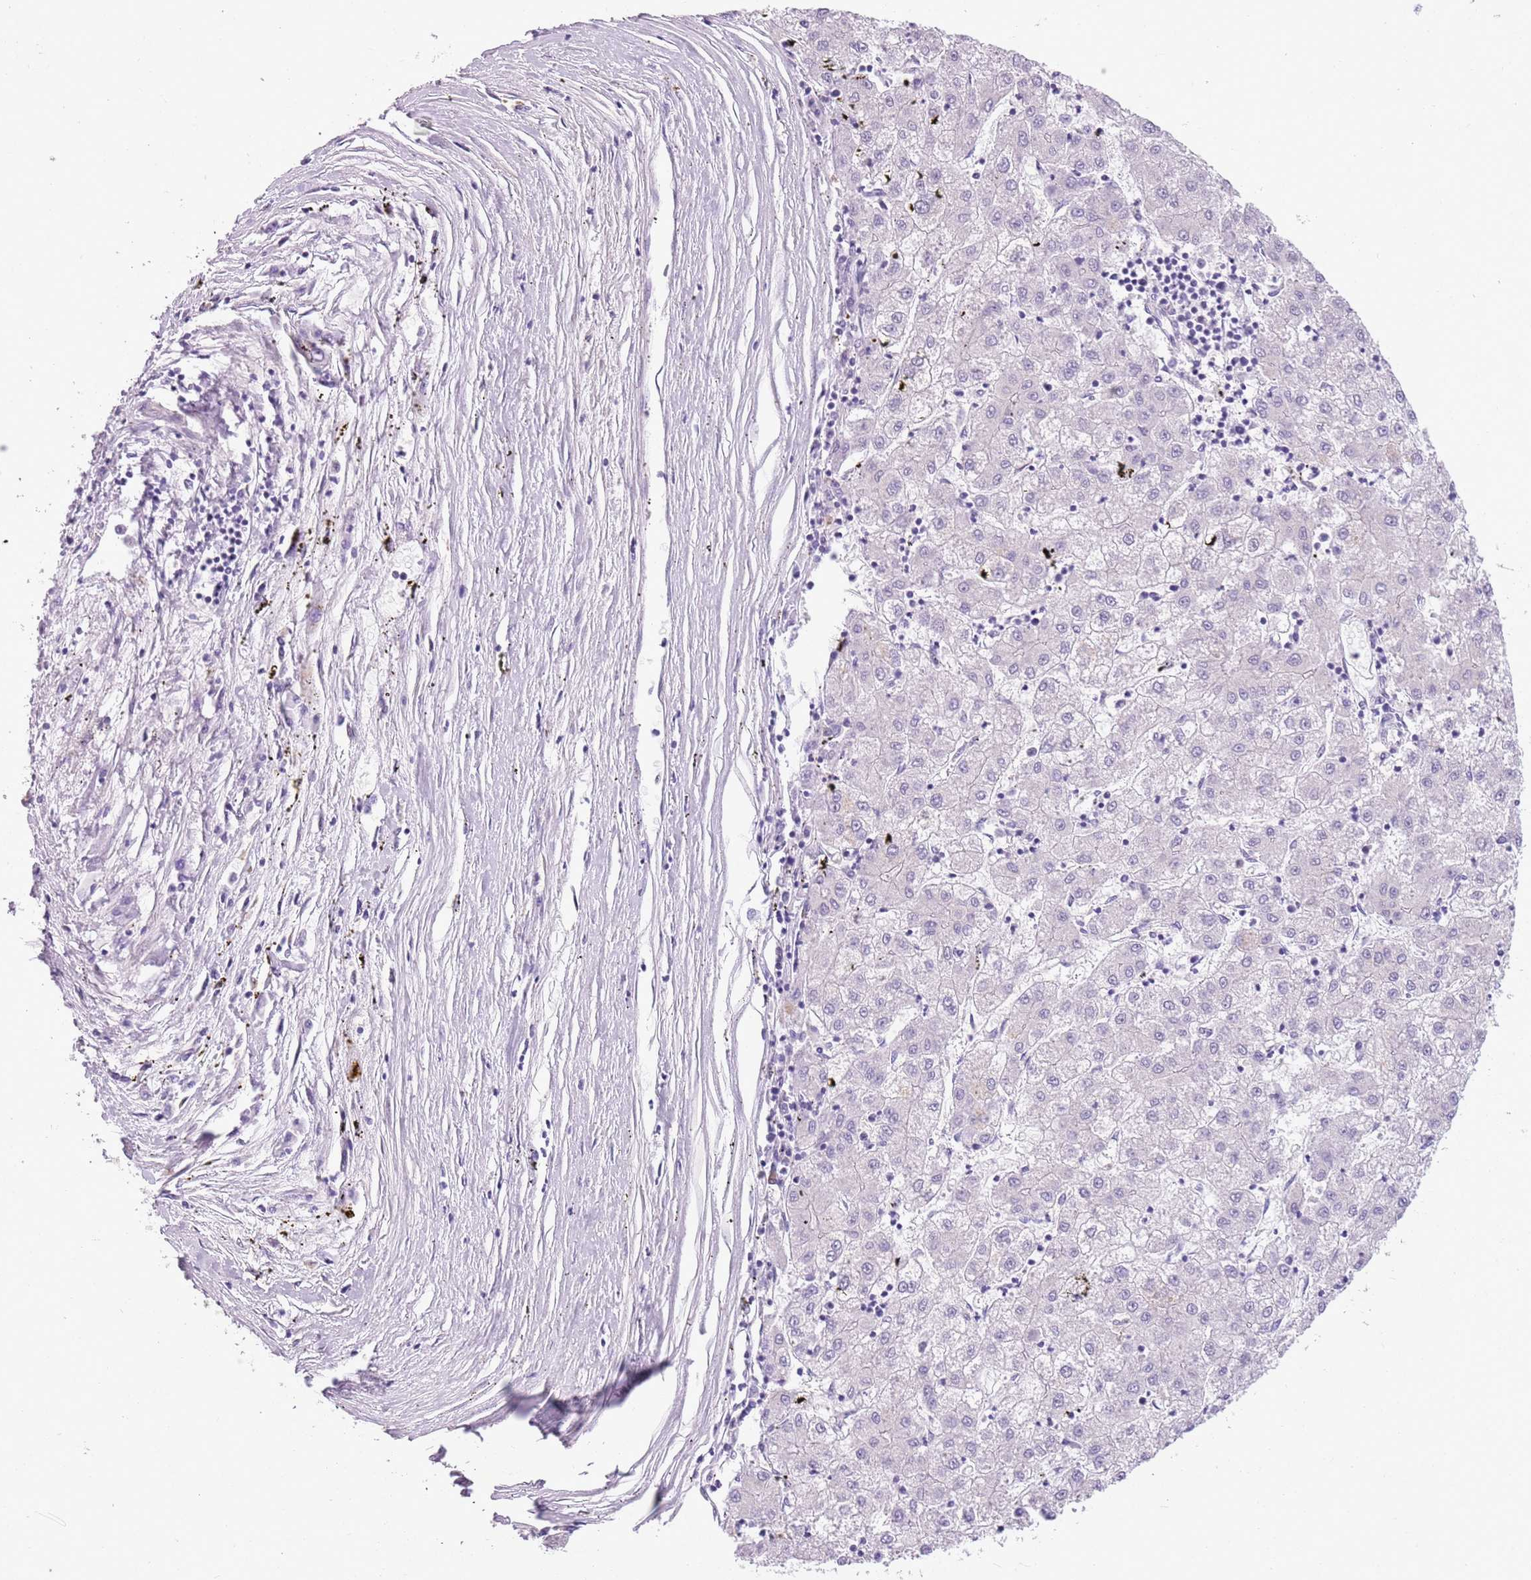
{"staining": {"intensity": "negative", "quantity": "none", "location": "none"}, "tissue": "liver cancer", "cell_type": "Tumor cells", "image_type": "cancer", "snomed": [{"axis": "morphology", "description": "Carcinoma, Hepatocellular, NOS"}, {"axis": "topography", "description": "Liver"}], "caption": "IHC micrograph of liver hepatocellular carcinoma stained for a protein (brown), which exhibits no staining in tumor cells.", "gene": "ADCY7", "patient": {"sex": "male", "age": 72}}